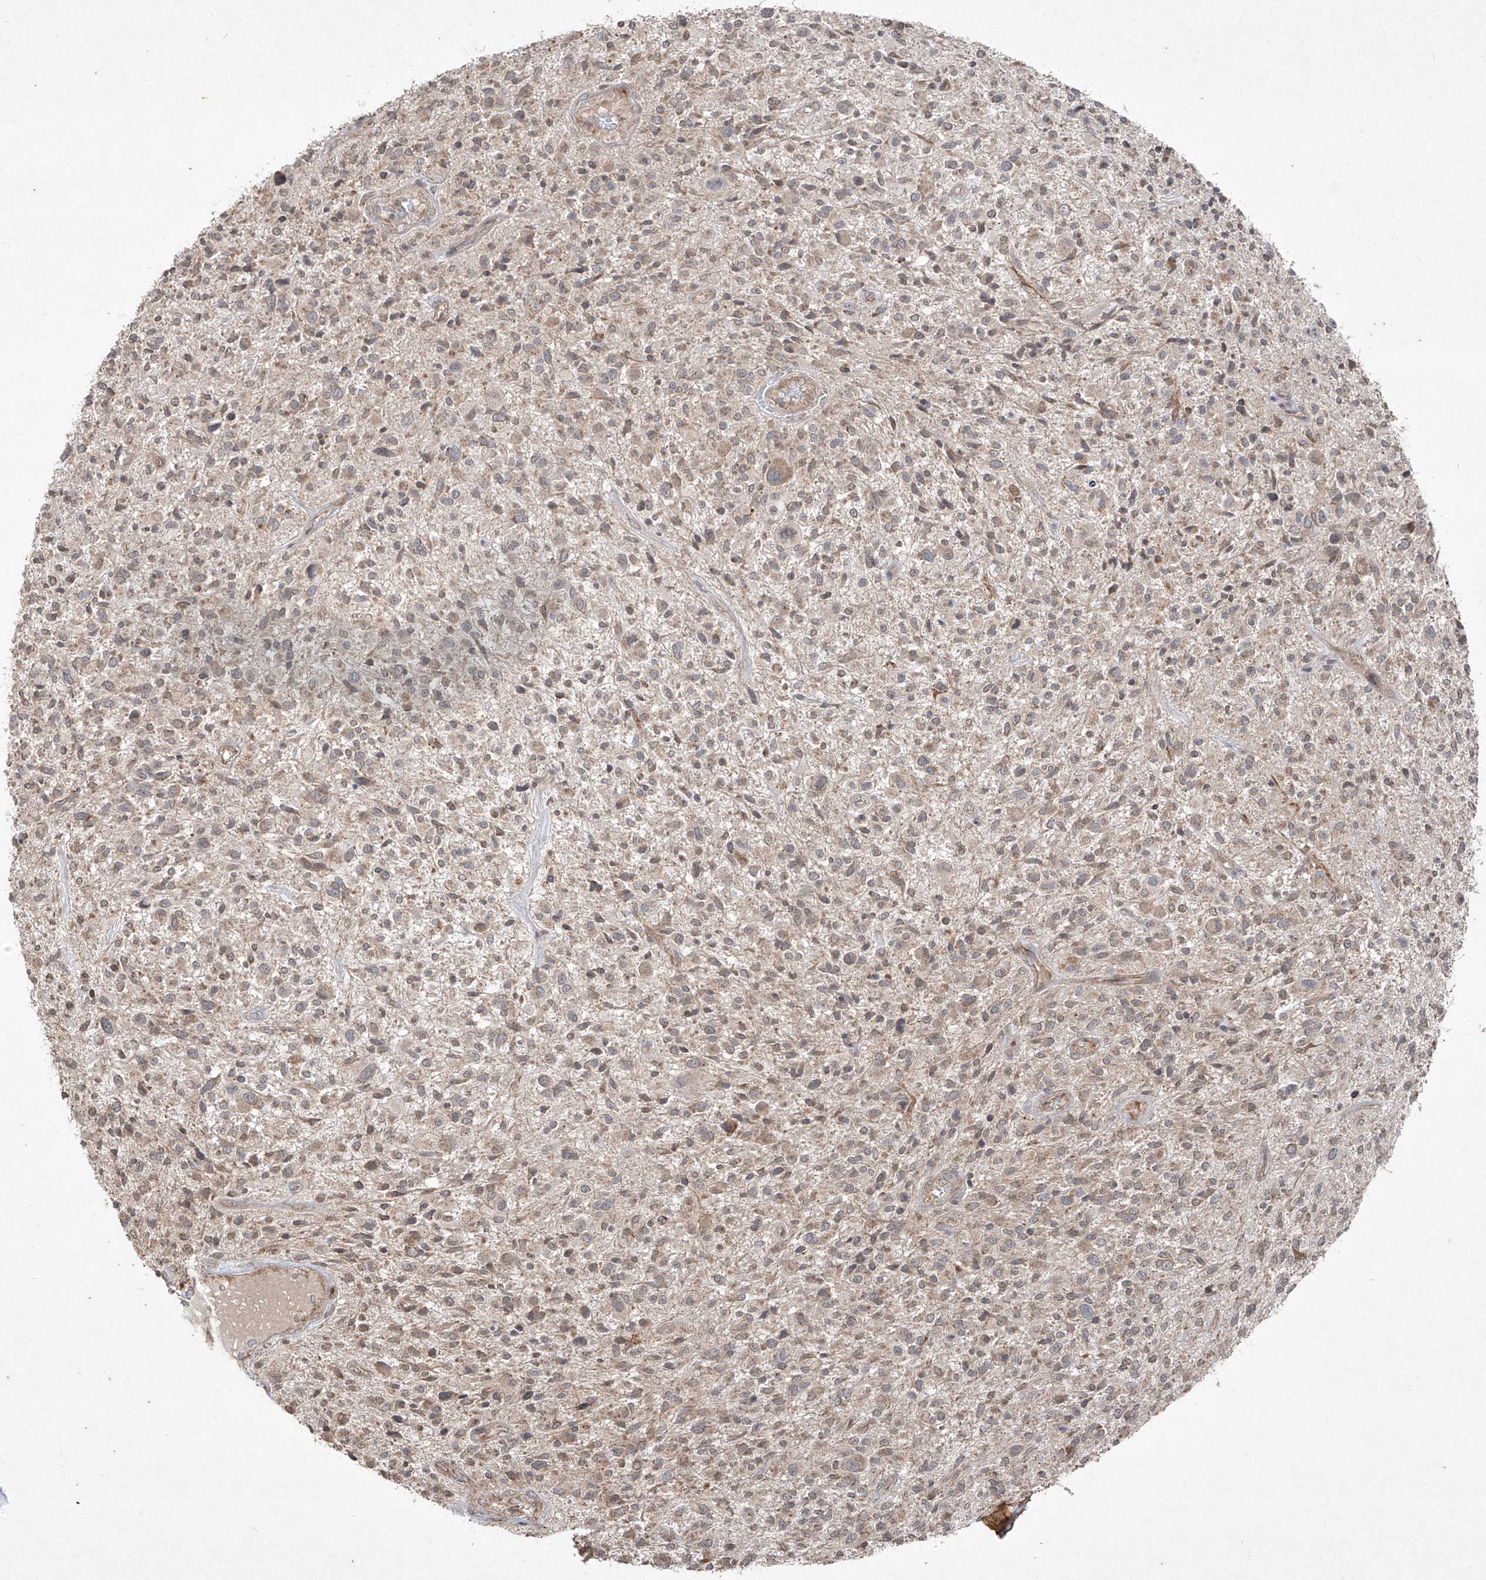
{"staining": {"intensity": "weak", "quantity": "25%-75%", "location": "cytoplasmic/membranous"}, "tissue": "glioma", "cell_type": "Tumor cells", "image_type": "cancer", "snomed": [{"axis": "morphology", "description": "Glioma, malignant, High grade"}, {"axis": "topography", "description": "Brain"}], "caption": "High-power microscopy captured an immunohistochemistry (IHC) micrograph of glioma, revealing weak cytoplasmic/membranous positivity in about 25%-75% of tumor cells.", "gene": "ABCD3", "patient": {"sex": "male", "age": 47}}